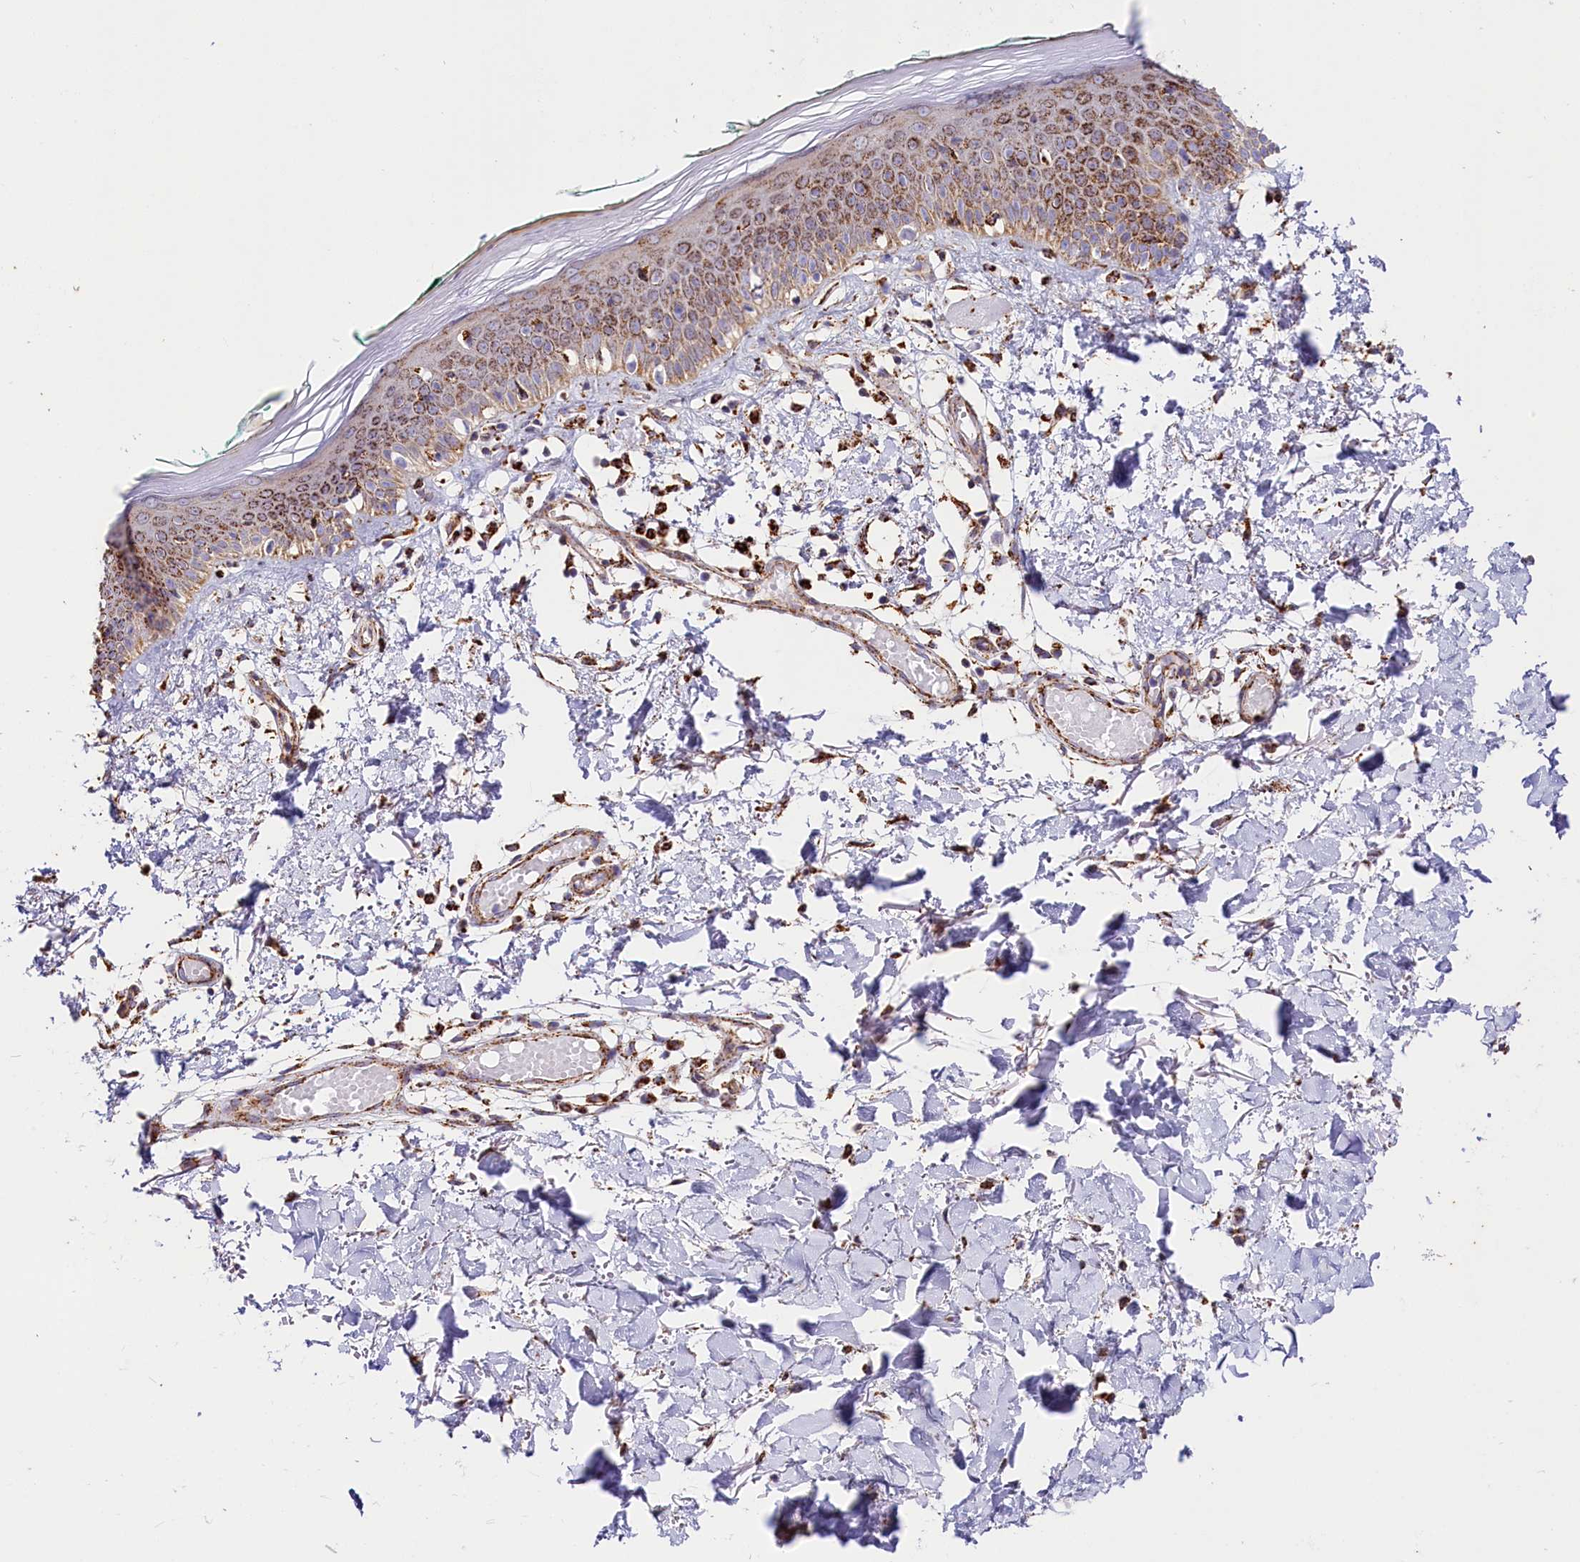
{"staining": {"intensity": "moderate", "quantity": ">75%", "location": "cytoplasmic/membranous"}, "tissue": "skin", "cell_type": "Fibroblasts", "image_type": "normal", "snomed": [{"axis": "morphology", "description": "Normal tissue, NOS"}, {"axis": "topography", "description": "Skin"}], "caption": "A brown stain highlights moderate cytoplasmic/membranous positivity of a protein in fibroblasts of normal skin. The staining was performed using DAB, with brown indicating positive protein expression. Nuclei are stained blue with hematoxylin.", "gene": "AKTIP", "patient": {"sex": "male", "age": 62}}